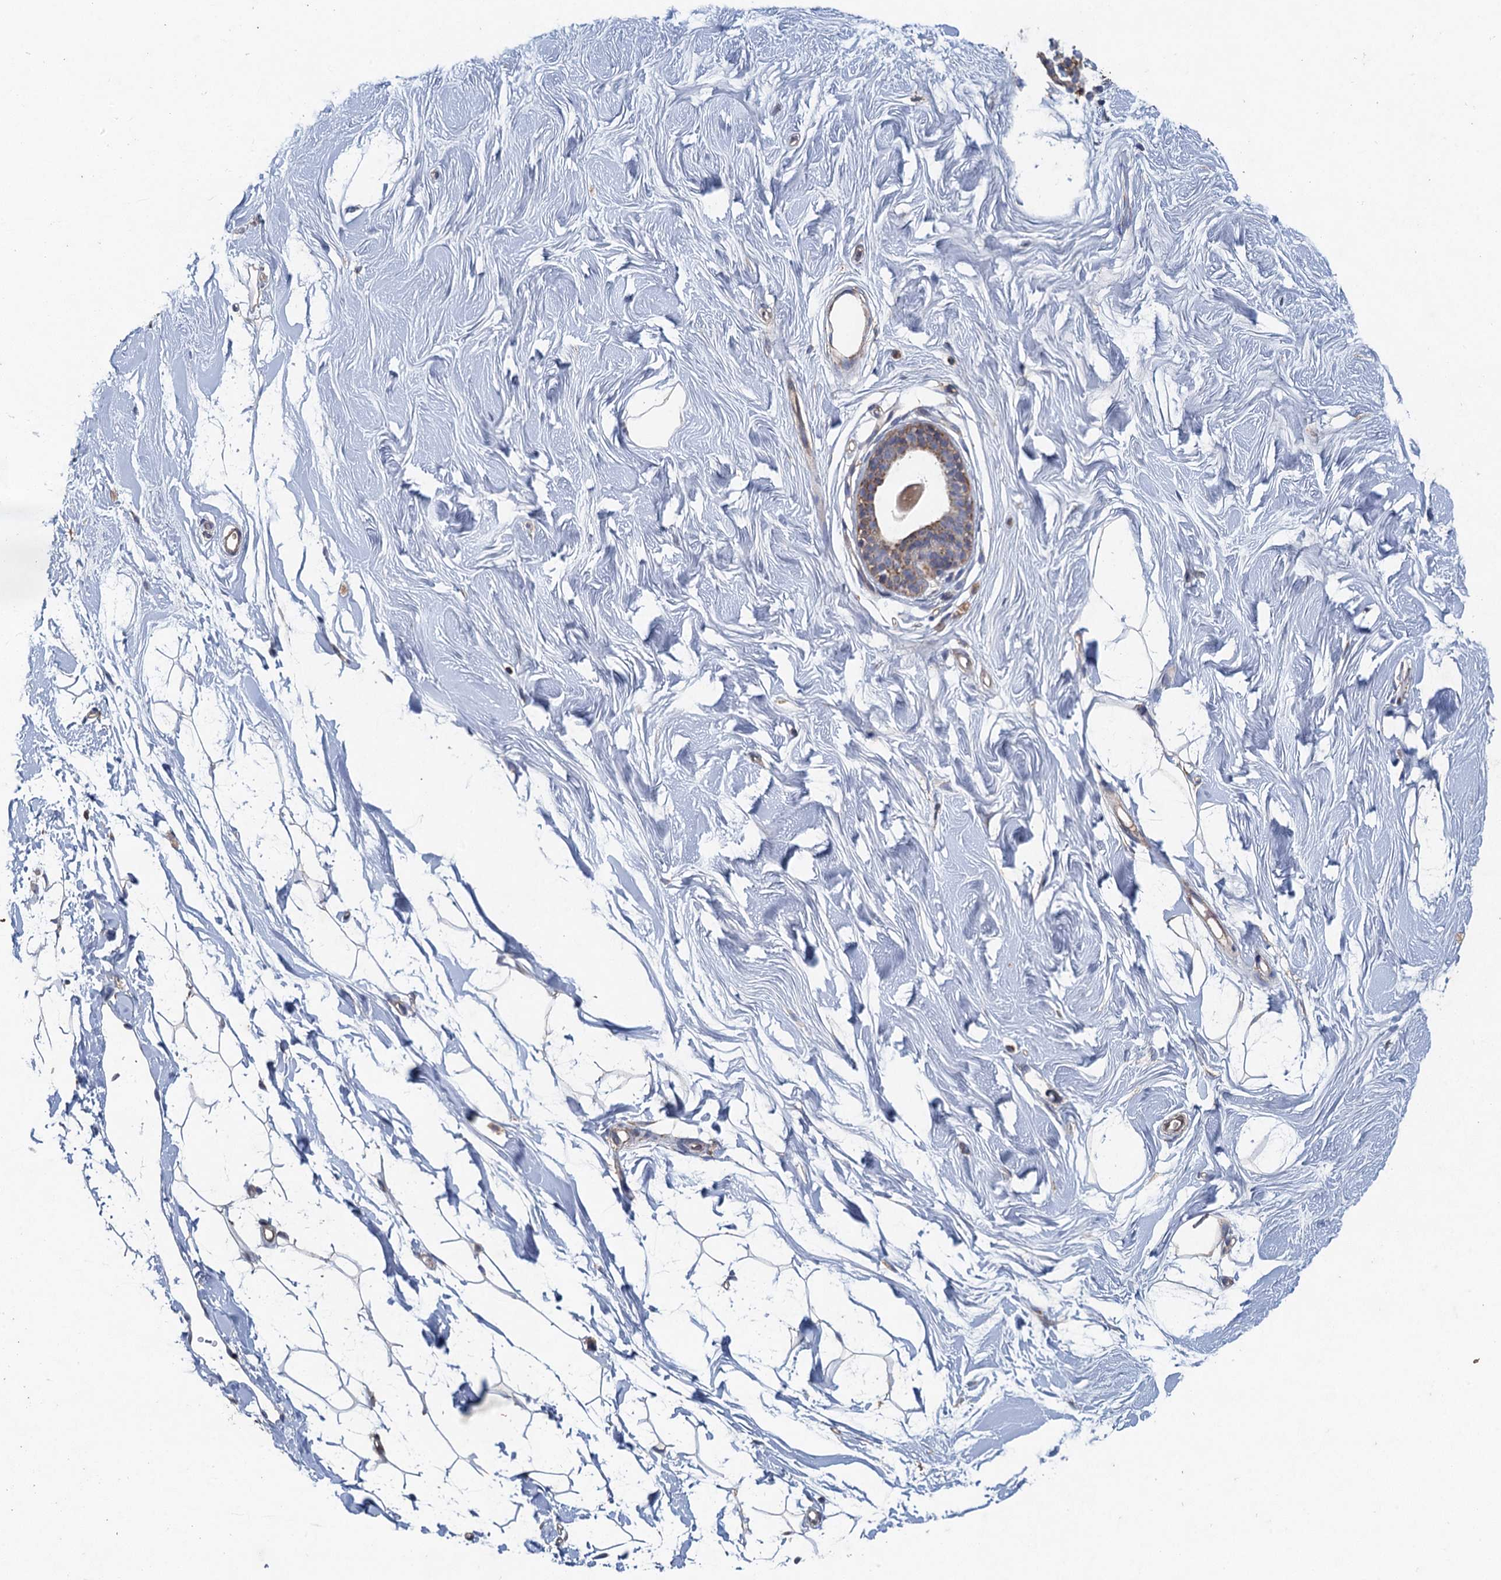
{"staining": {"intensity": "negative", "quantity": "none", "location": "none"}, "tissue": "breast", "cell_type": "Adipocytes", "image_type": "normal", "snomed": [{"axis": "morphology", "description": "Normal tissue, NOS"}, {"axis": "topography", "description": "Breast"}], "caption": "Immunohistochemistry of benign breast displays no staining in adipocytes.", "gene": "BCS1L", "patient": {"sex": "female", "age": 26}}